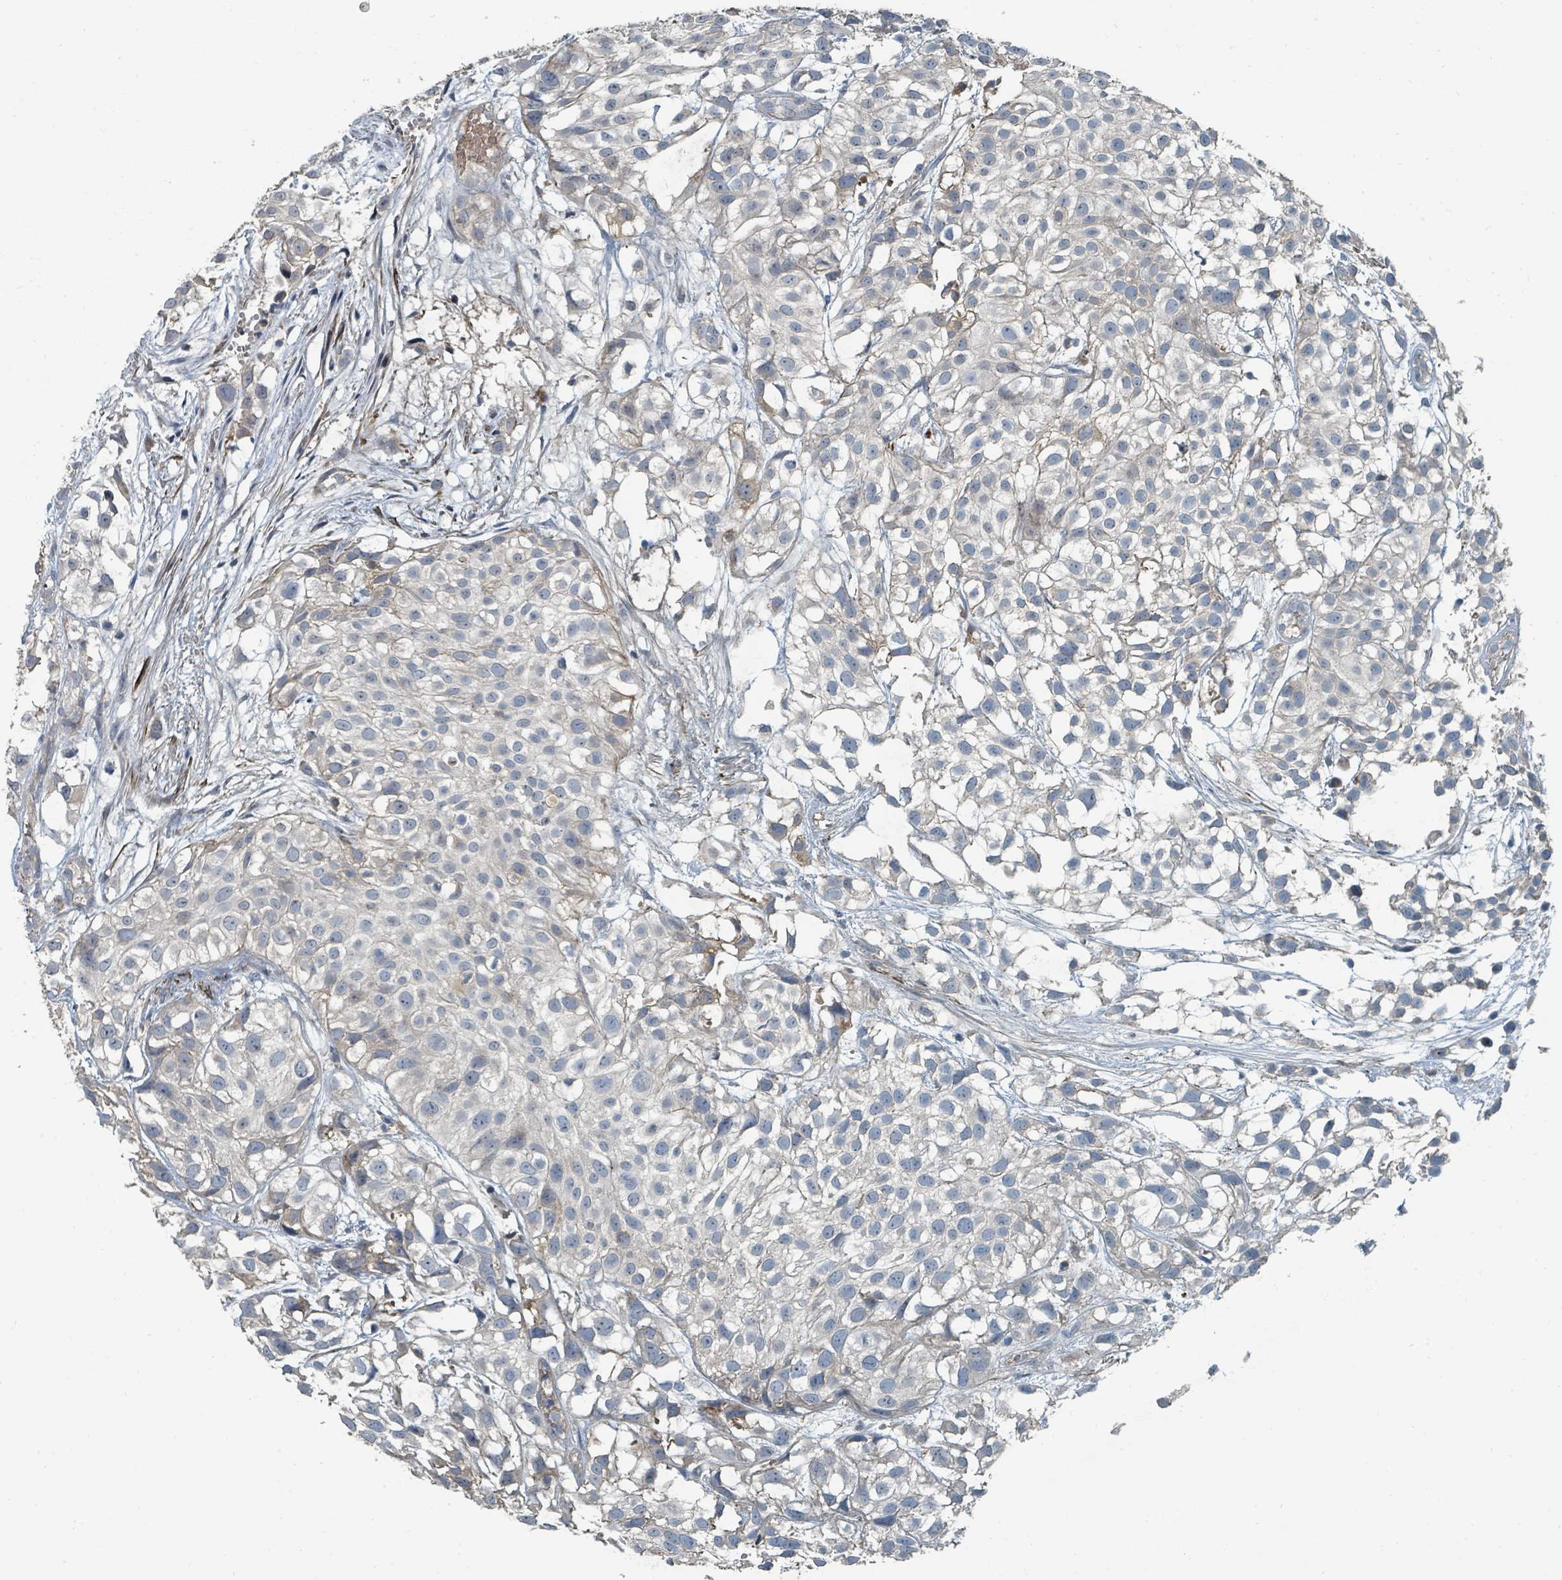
{"staining": {"intensity": "strong", "quantity": "<25%", "location": "cytoplasmic/membranous"}, "tissue": "urothelial cancer", "cell_type": "Tumor cells", "image_type": "cancer", "snomed": [{"axis": "morphology", "description": "Urothelial carcinoma, High grade"}, {"axis": "topography", "description": "Urinary bladder"}], "caption": "About <25% of tumor cells in urothelial cancer reveal strong cytoplasmic/membranous protein expression as visualized by brown immunohistochemical staining.", "gene": "SLC44A5", "patient": {"sex": "male", "age": 56}}